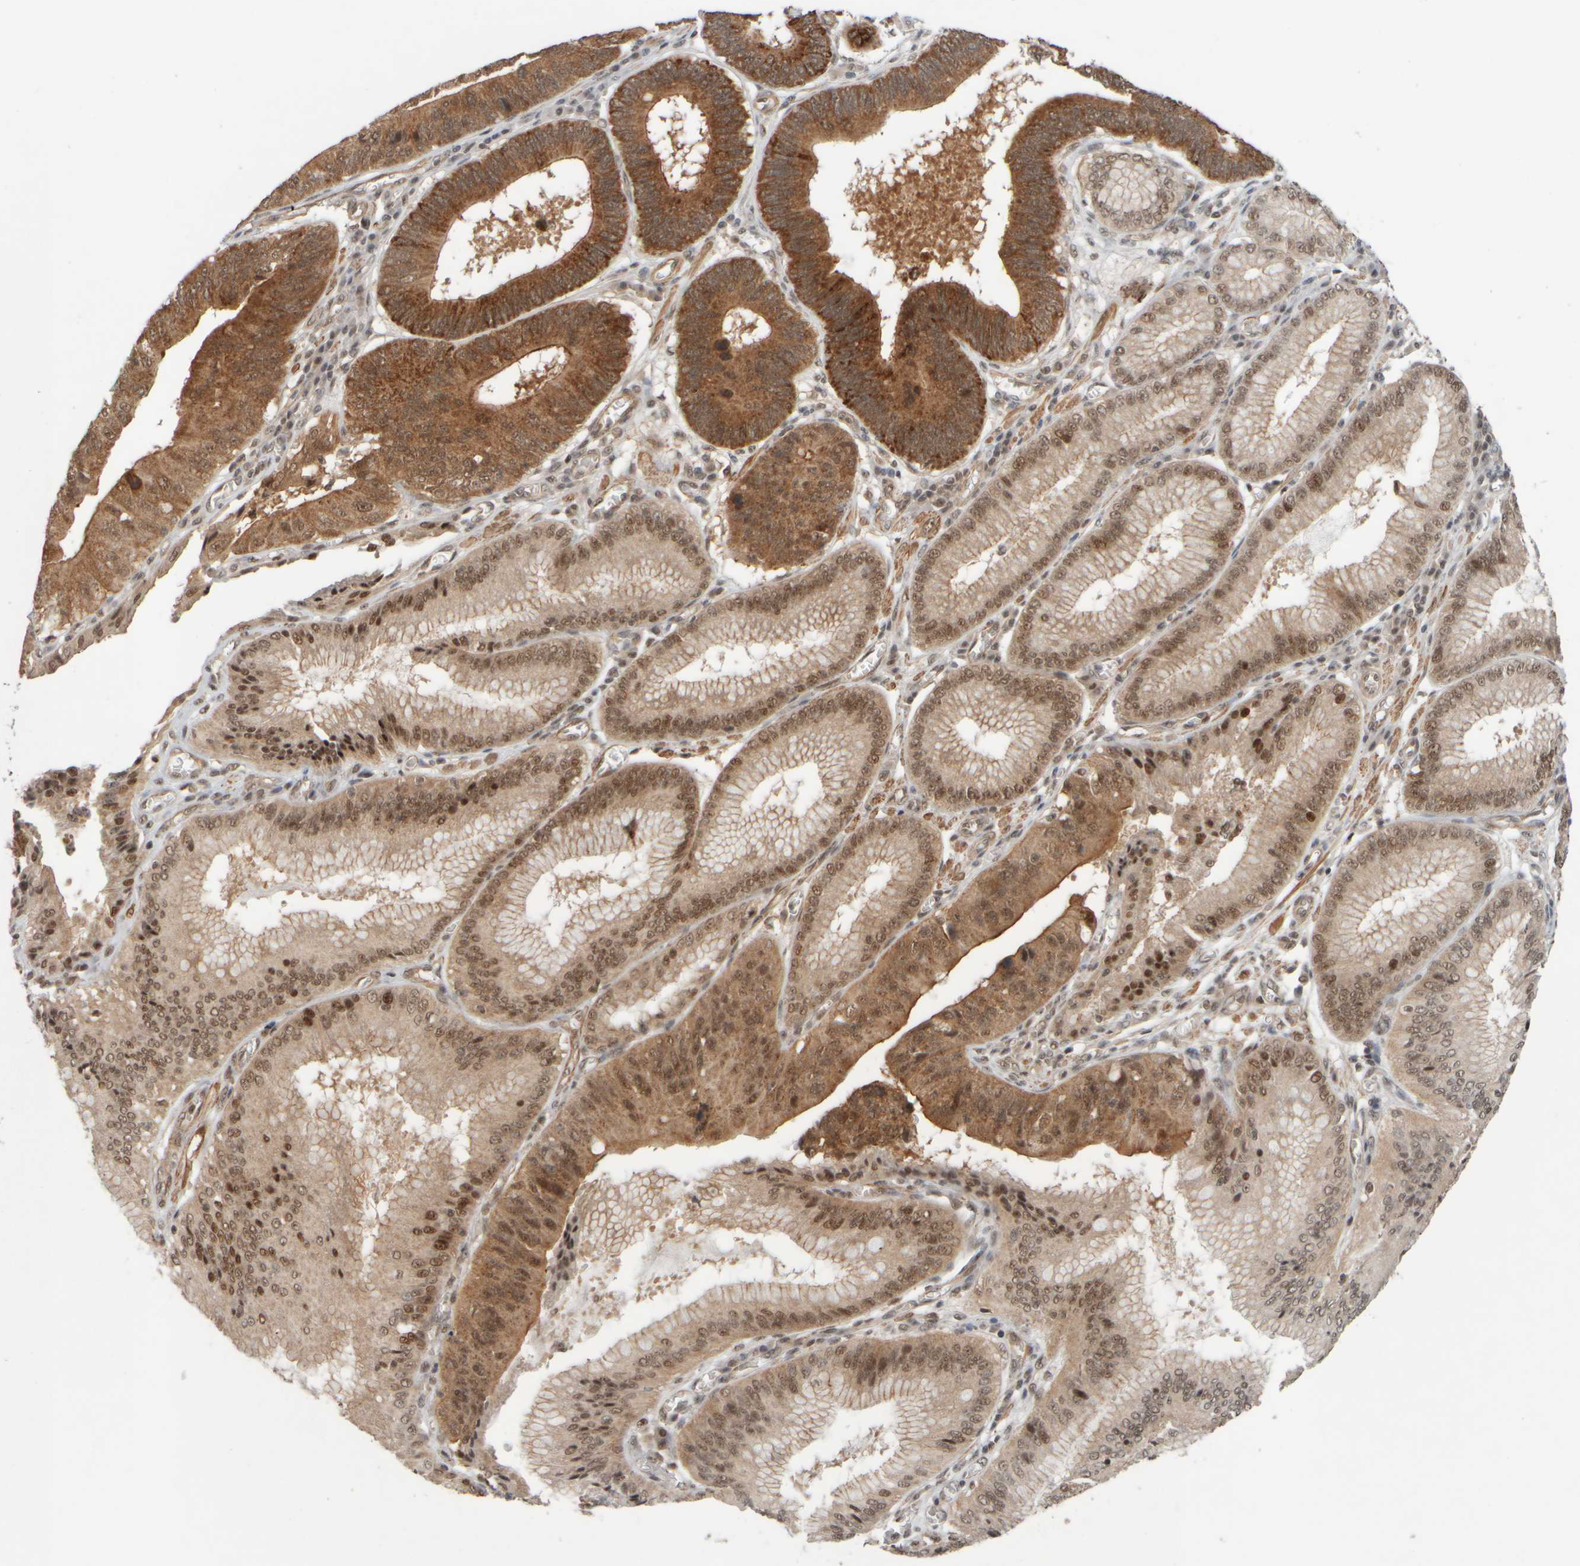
{"staining": {"intensity": "moderate", "quantity": ">75%", "location": "cytoplasmic/membranous,nuclear"}, "tissue": "stomach cancer", "cell_type": "Tumor cells", "image_type": "cancer", "snomed": [{"axis": "morphology", "description": "Adenocarcinoma, NOS"}, {"axis": "topography", "description": "Stomach"}], "caption": "DAB (3,3'-diaminobenzidine) immunohistochemical staining of human stomach adenocarcinoma reveals moderate cytoplasmic/membranous and nuclear protein staining in about >75% of tumor cells.", "gene": "SYNRG", "patient": {"sex": "male", "age": 59}}